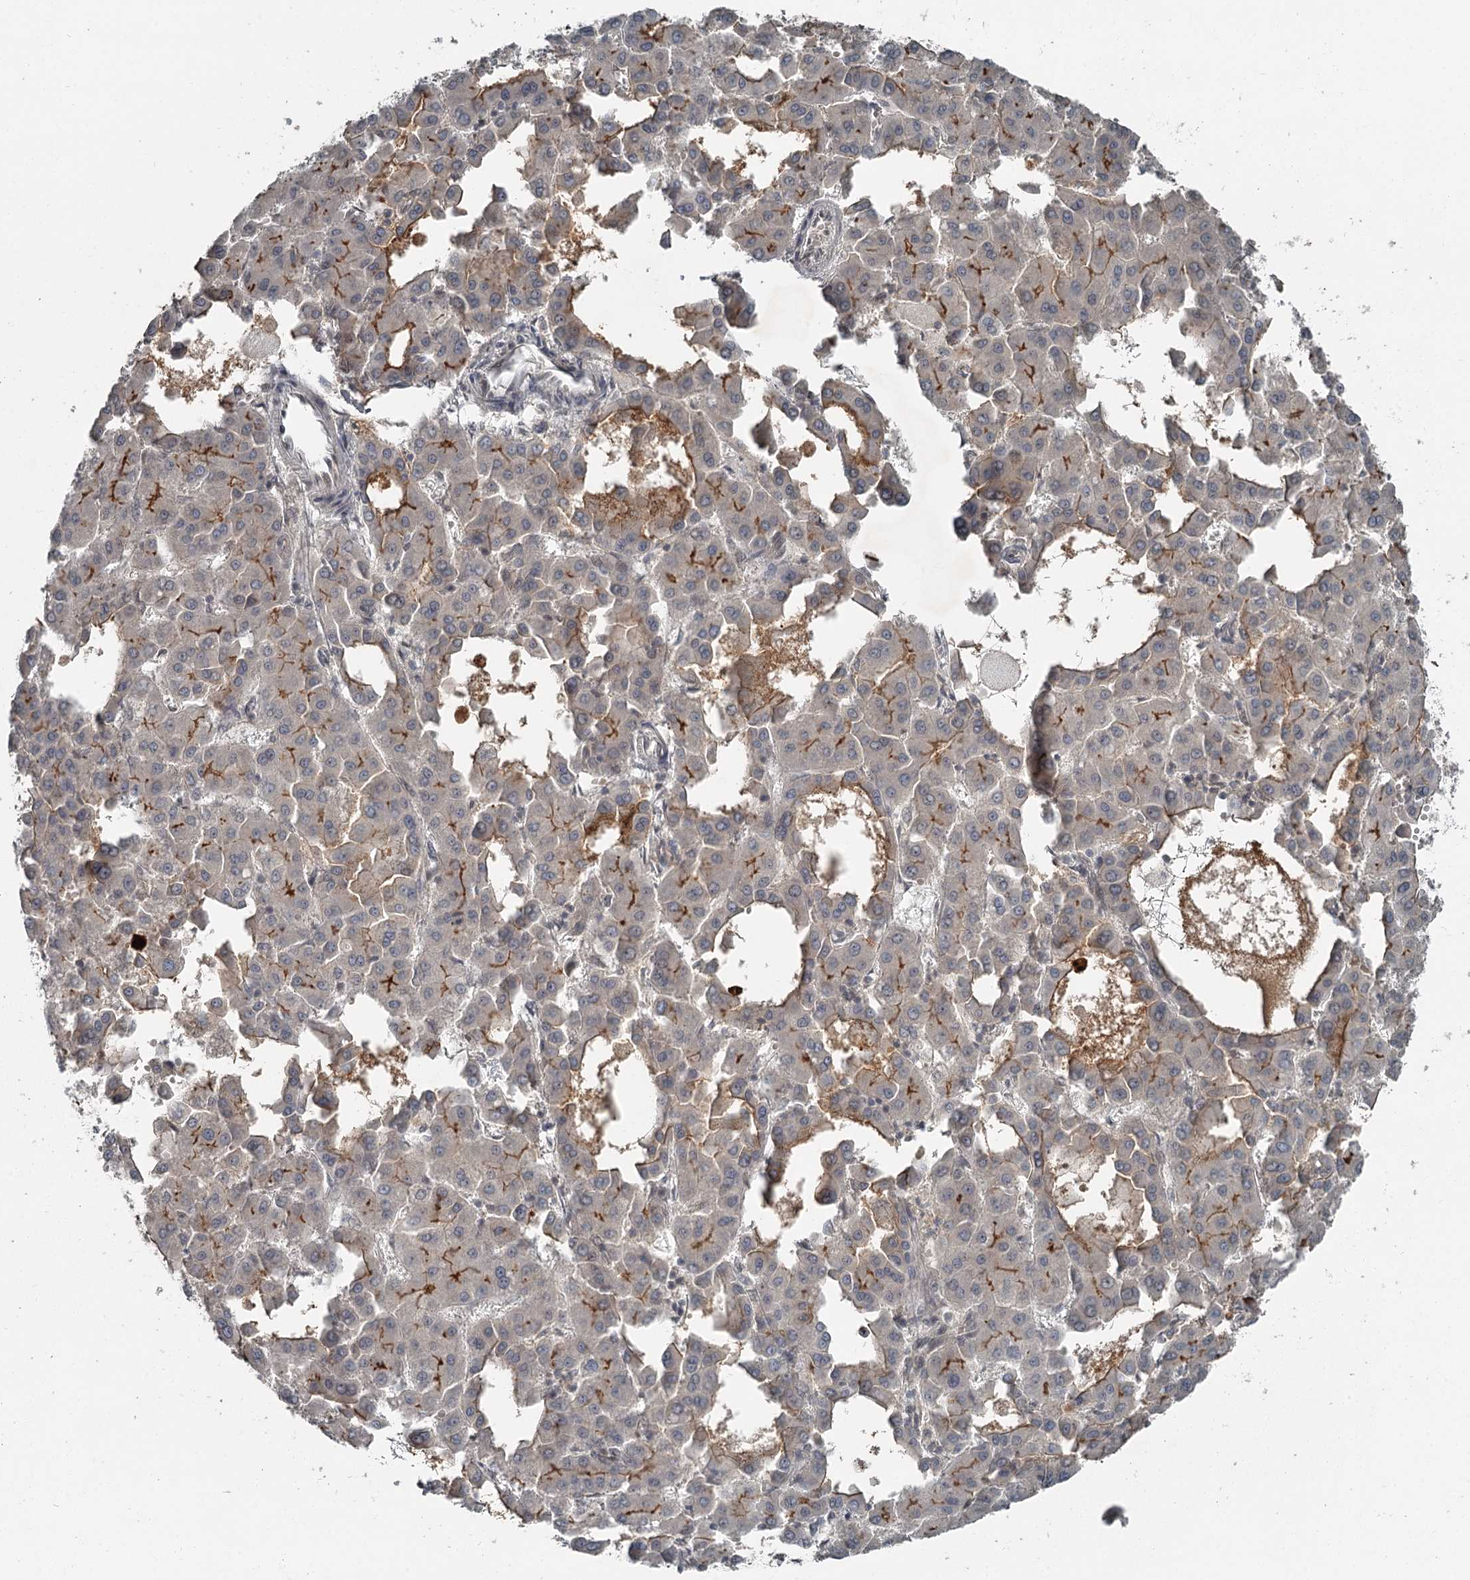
{"staining": {"intensity": "moderate", "quantity": "25%-75%", "location": "cytoplasmic/membranous"}, "tissue": "liver cancer", "cell_type": "Tumor cells", "image_type": "cancer", "snomed": [{"axis": "morphology", "description": "Carcinoma, Hepatocellular, NOS"}, {"axis": "topography", "description": "Liver"}], "caption": "Moderate cytoplasmic/membranous staining for a protein is present in approximately 25%-75% of tumor cells of hepatocellular carcinoma (liver) using IHC.", "gene": "SLC39A8", "patient": {"sex": "male", "age": 47}}